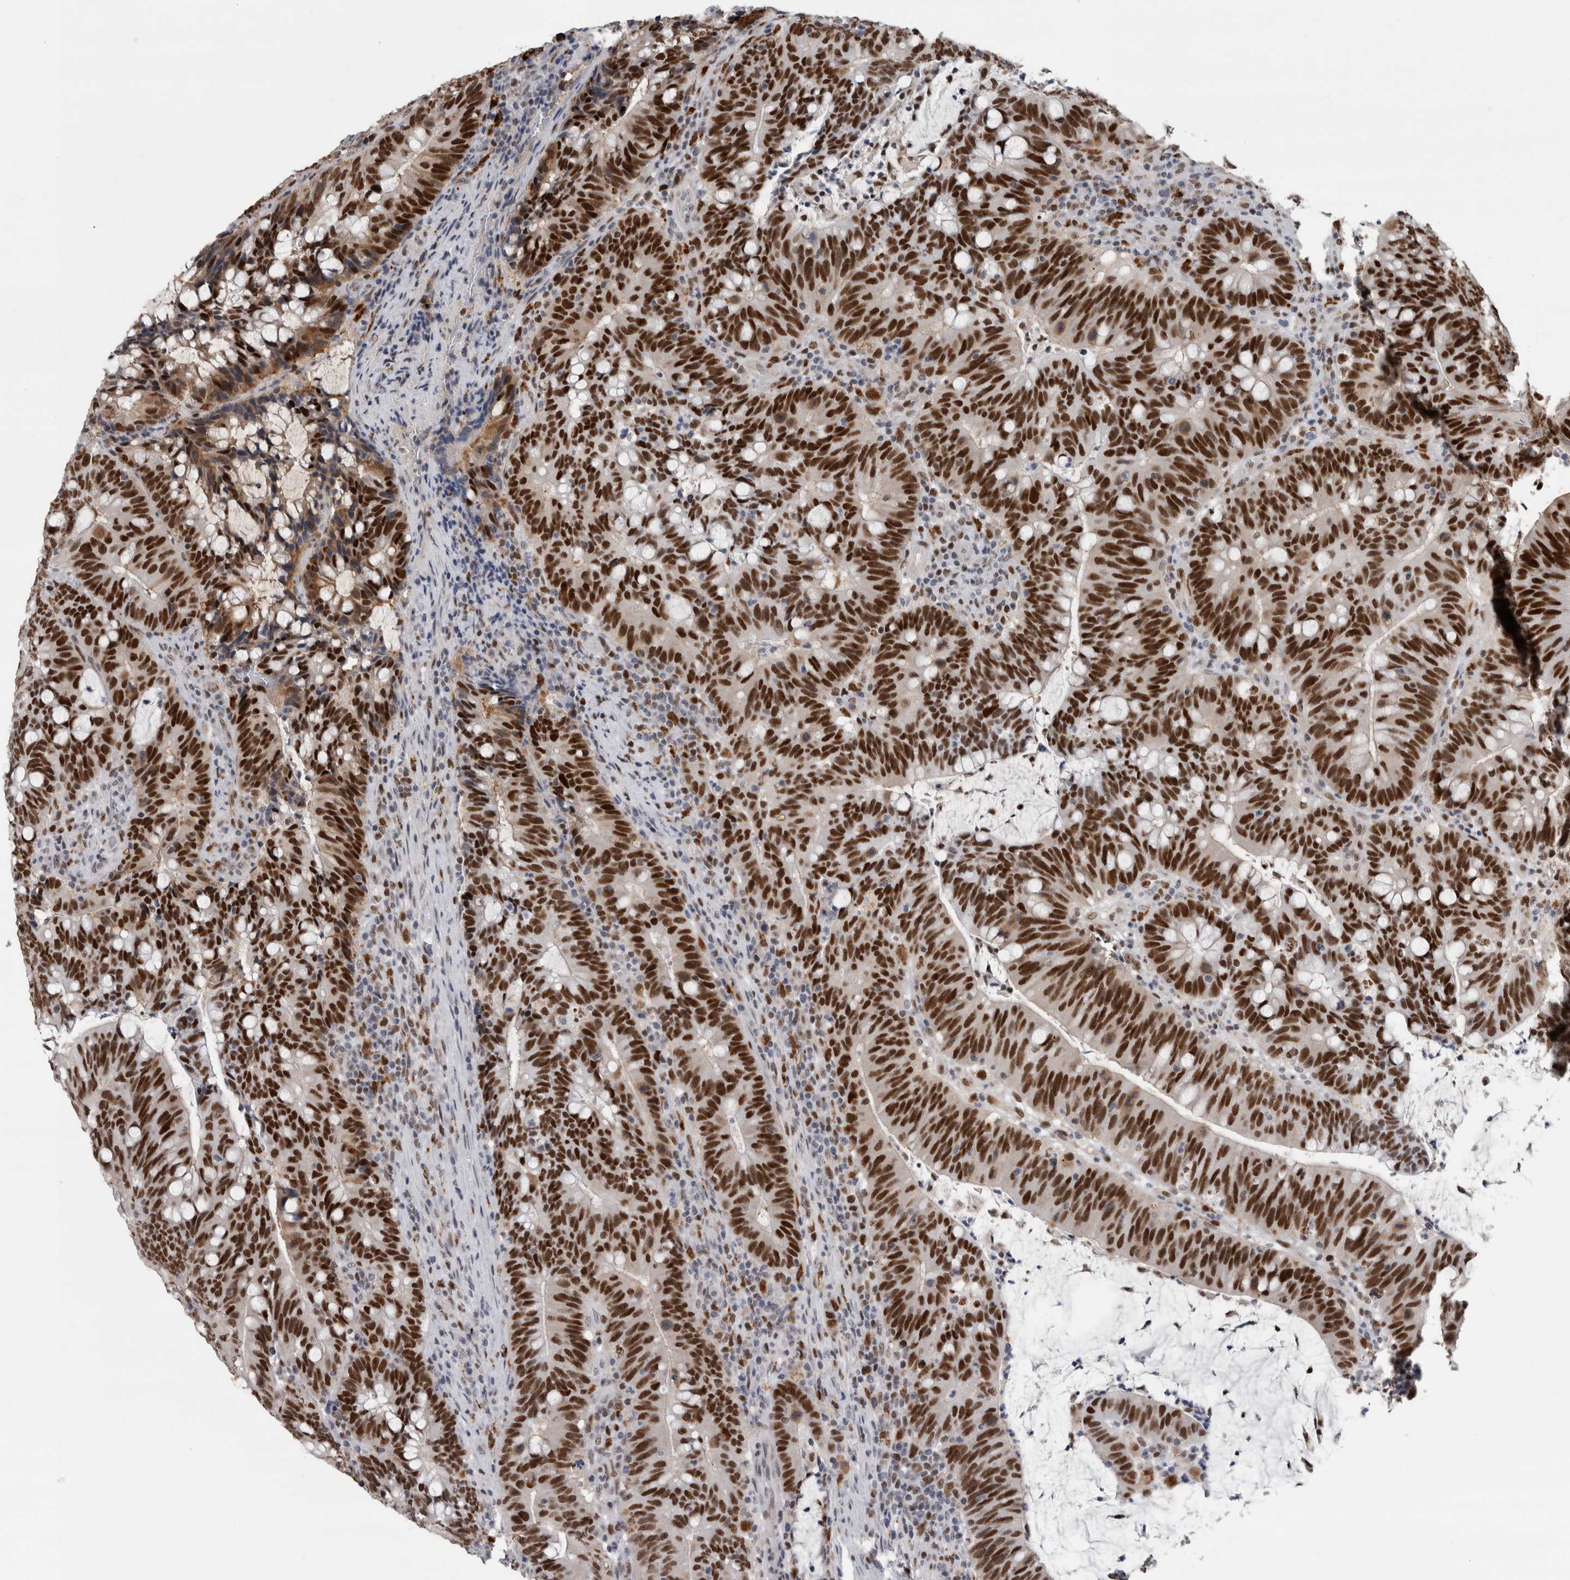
{"staining": {"intensity": "strong", "quantity": ">75%", "location": "nuclear"}, "tissue": "colorectal cancer", "cell_type": "Tumor cells", "image_type": "cancer", "snomed": [{"axis": "morphology", "description": "Adenocarcinoma, NOS"}, {"axis": "topography", "description": "Colon"}], "caption": "Colorectal cancer stained with a protein marker demonstrates strong staining in tumor cells.", "gene": "POLD2", "patient": {"sex": "female", "age": 66}}